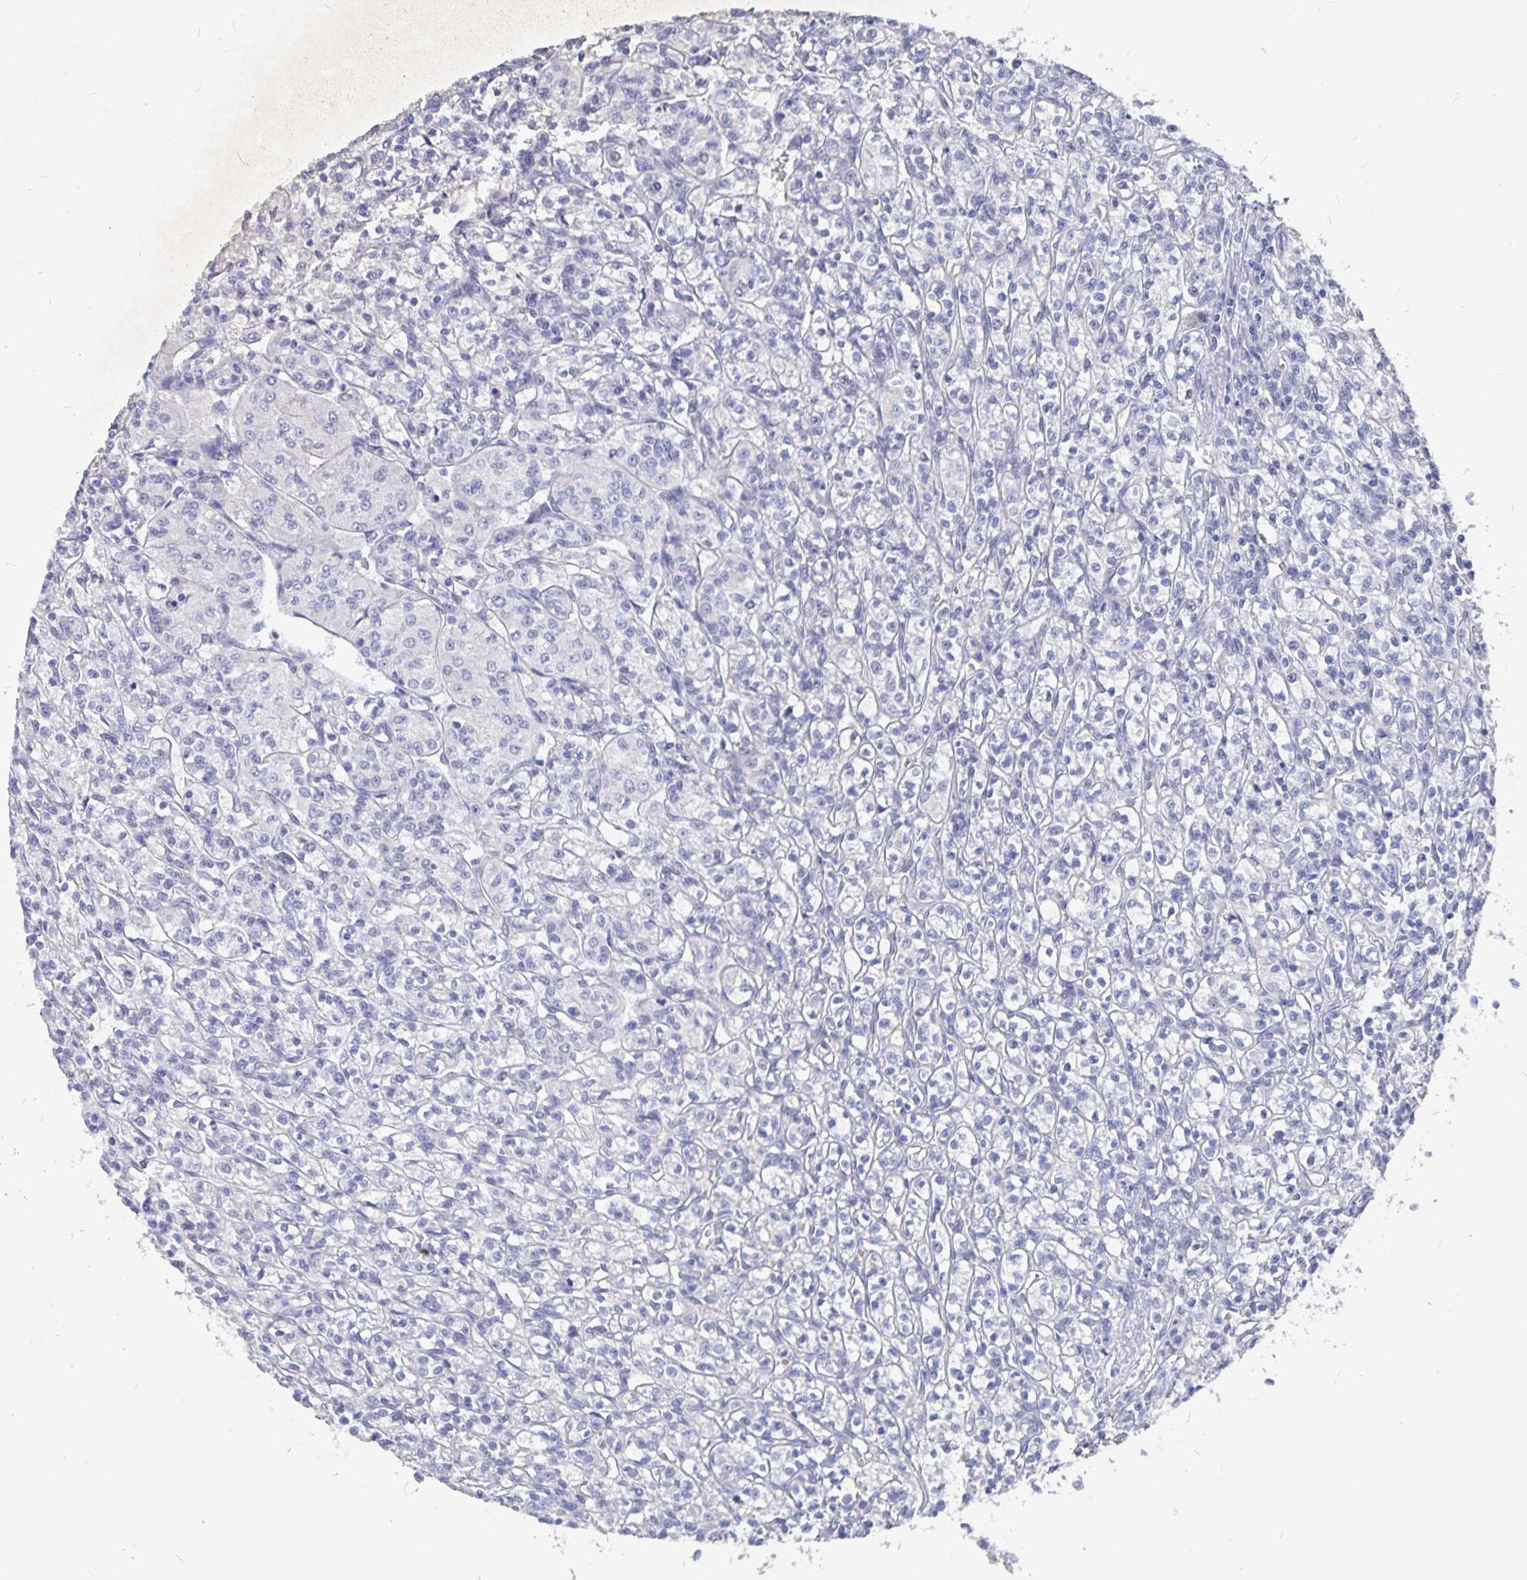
{"staining": {"intensity": "negative", "quantity": "none", "location": "none"}, "tissue": "renal cancer", "cell_type": "Tumor cells", "image_type": "cancer", "snomed": [{"axis": "morphology", "description": "Adenocarcinoma, NOS"}, {"axis": "topography", "description": "Kidney"}], "caption": "Immunohistochemical staining of adenocarcinoma (renal) reveals no significant positivity in tumor cells.", "gene": "SMOC1", "patient": {"sex": "male", "age": 36}}